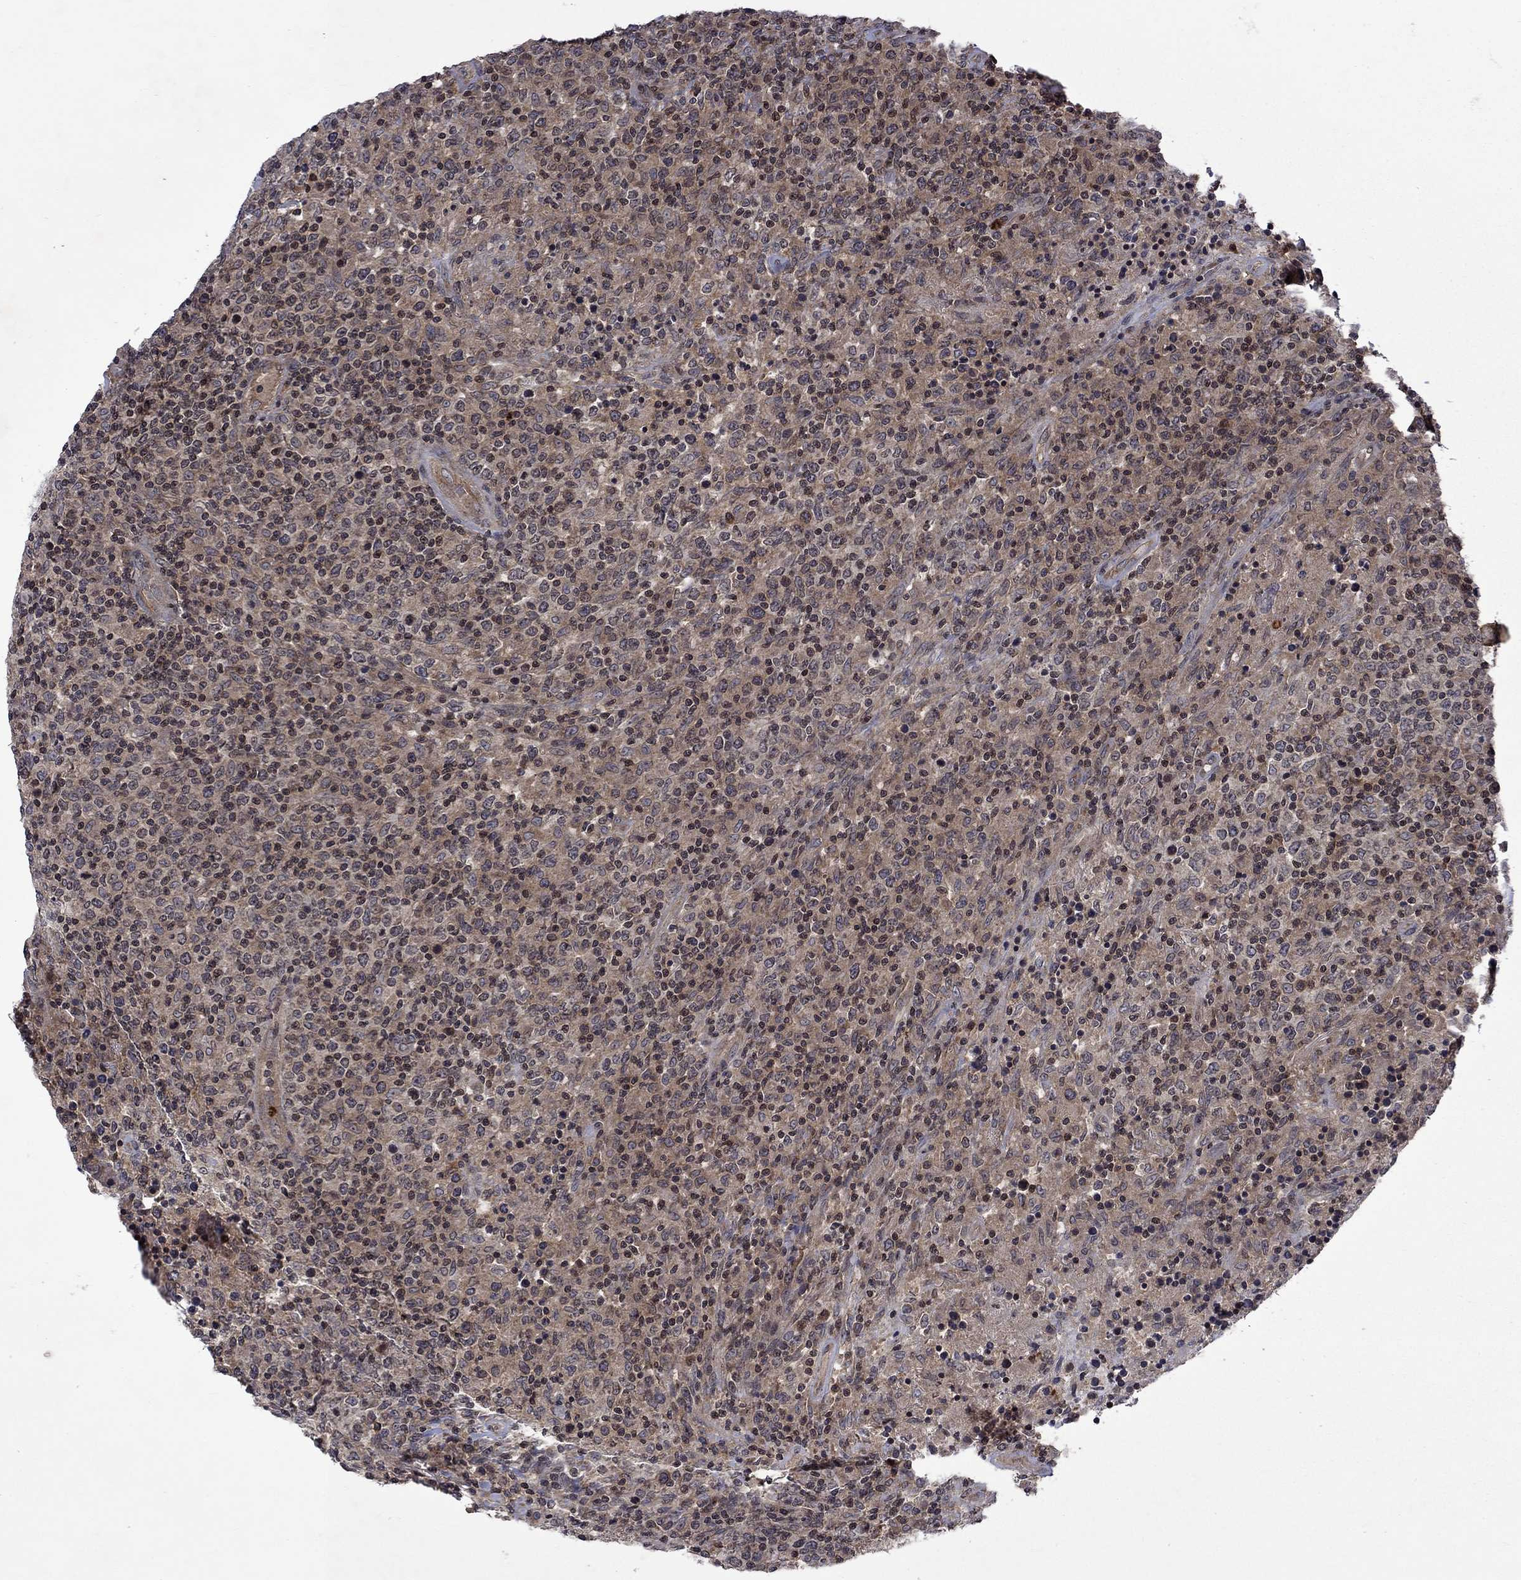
{"staining": {"intensity": "negative", "quantity": "none", "location": "none"}, "tissue": "lymphoma", "cell_type": "Tumor cells", "image_type": "cancer", "snomed": [{"axis": "morphology", "description": "Malignant lymphoma, non-Hodgkin's type, High grade"}, {"axis": "topography", "description": "Lung"}], "caption": "Tumor cells show no significant positivity in lymphoma.", "gene": "TMEM33", "patient": {"sex": "male", "age": 79}}